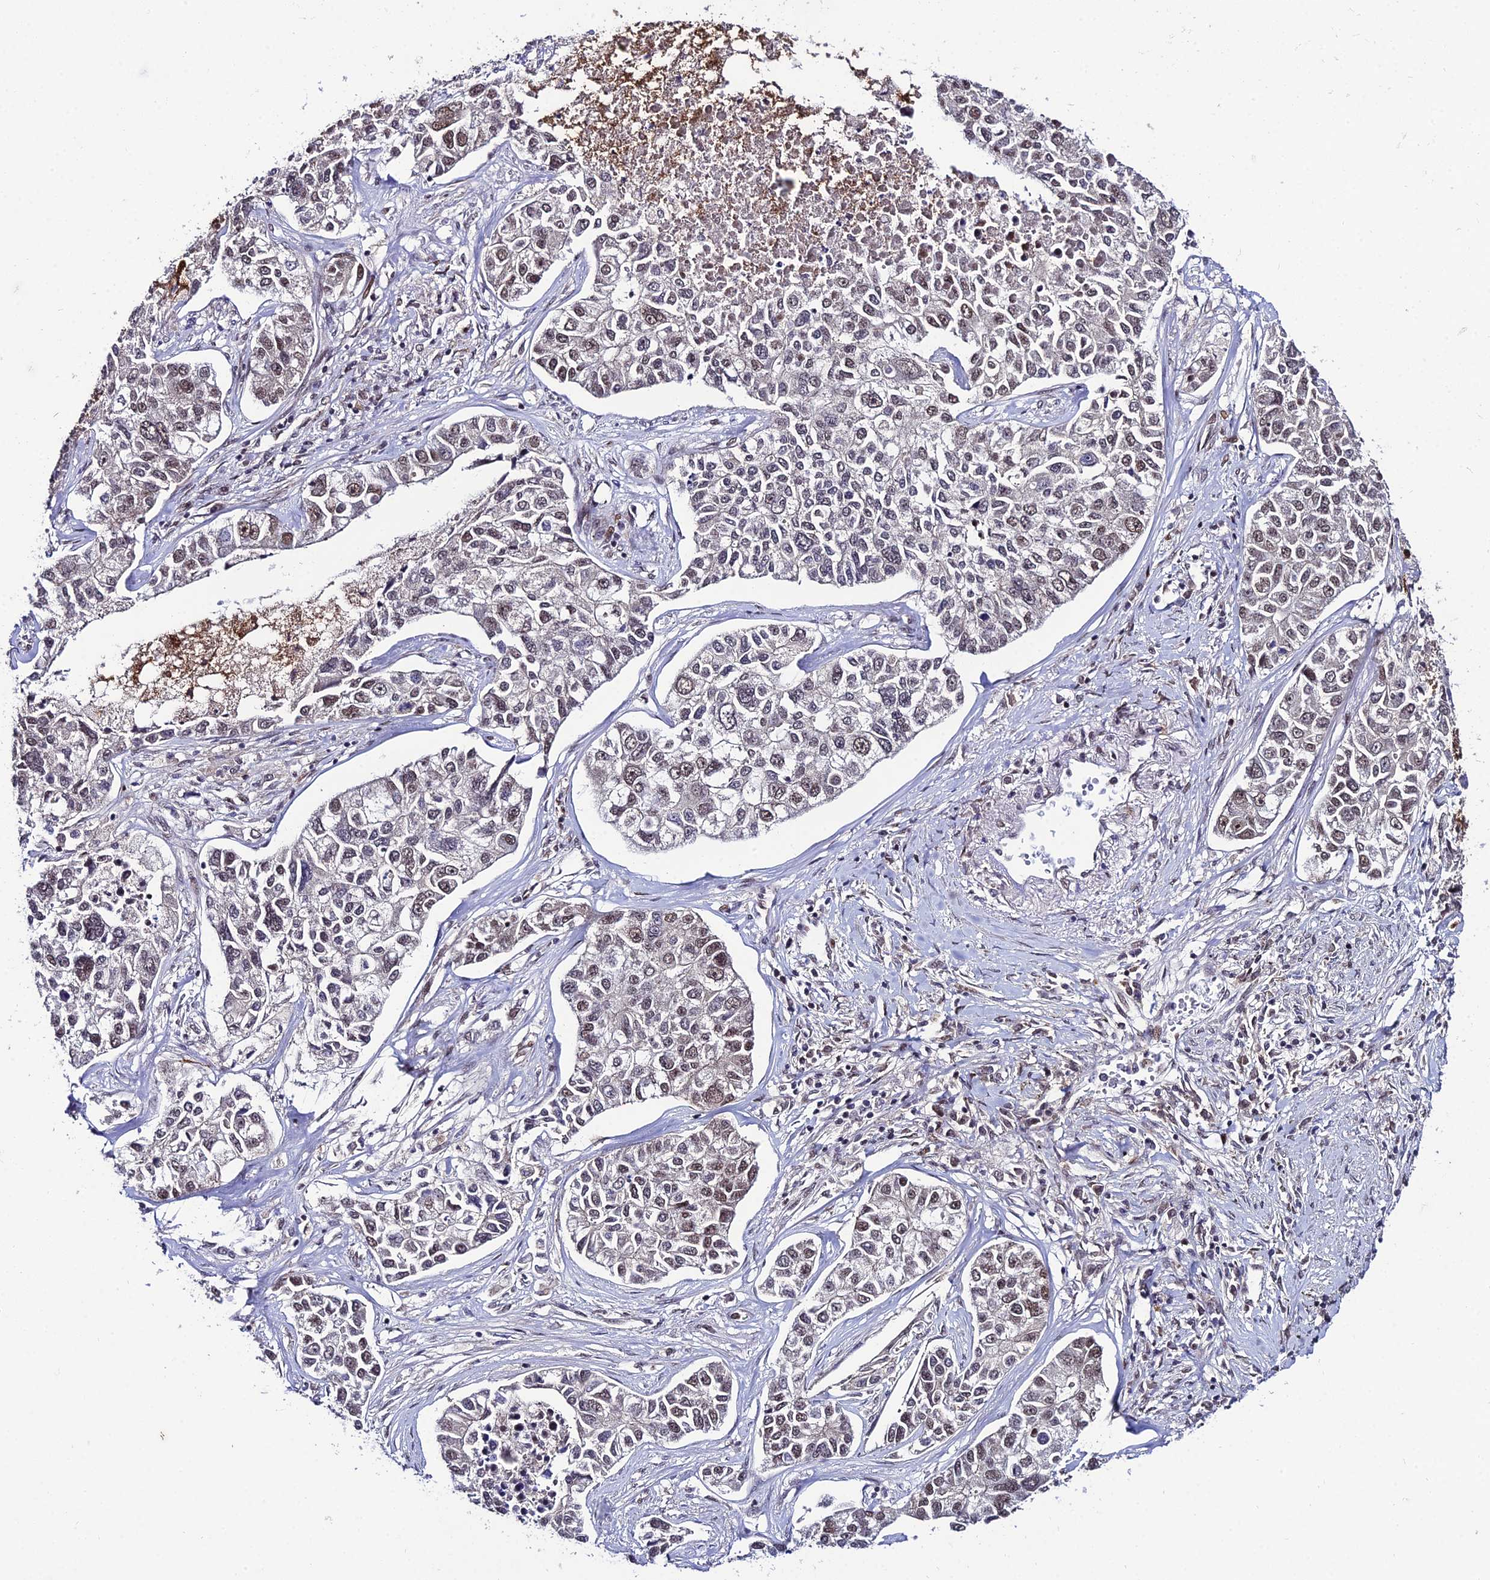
{"staining": {"intensity": "weak", "quantity": "<25%", "location": "nuclear"}, "tissue": "lung cancer", "cell_type": "Tumor cells", "image_type": "cancer", "snomed": [{"axis": "morphology", "description": "Adenocarcinoma, NOS"}, {"axis": "topography", "description": "Lung"}], "caption": "Lung cancer (adenocarcinoma) was stained to show a protein in brown. There is no significant positivity in tumor cells. (DAB (3,3'-diaminobenzidine) immunohistochemistry, high magnification).", "gene": "SYT15", "patient": {"sex": "male", "age": 49}}